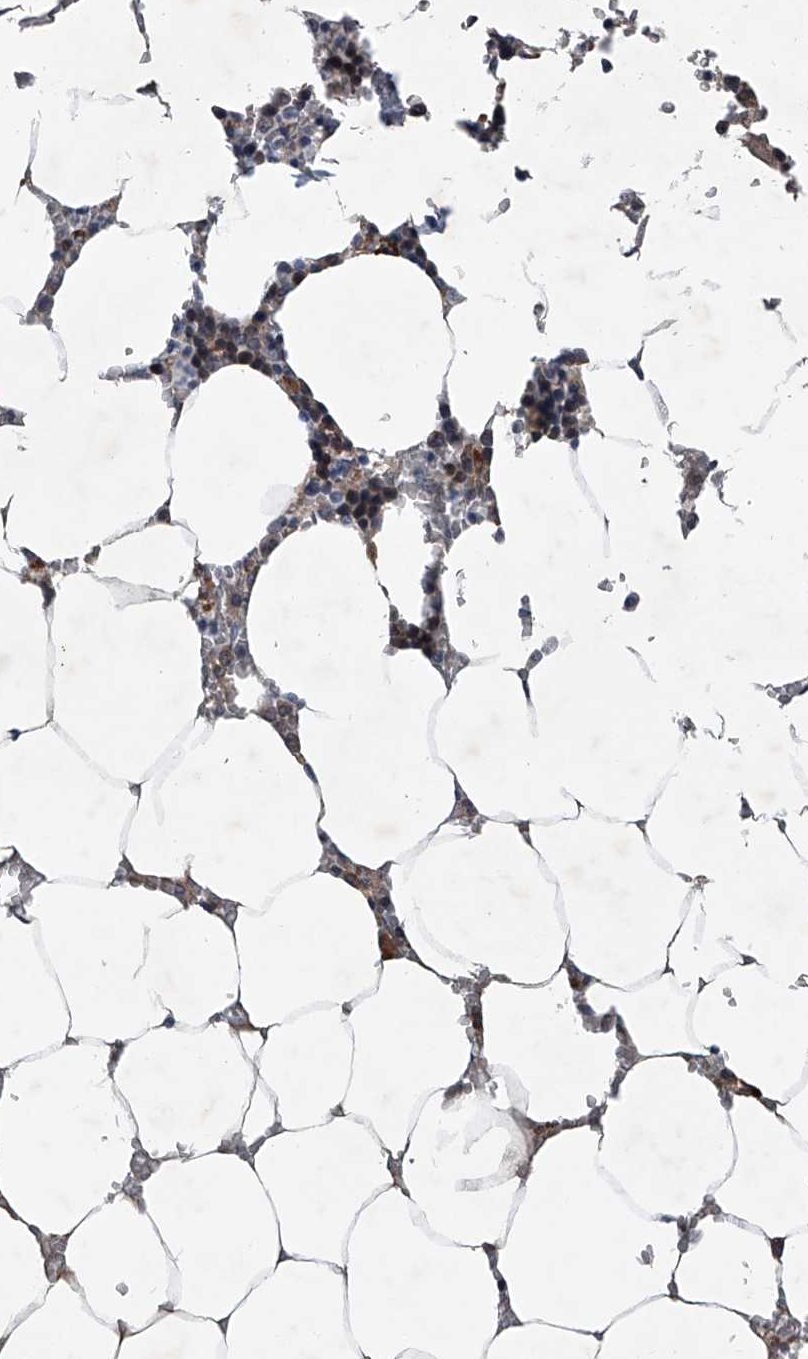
{"staining": {"intensity": "moderate", "quantity": "<25%", "location": "cytoplasmic/membranous"}, "tissue": "bone marrow", "cell_type": "Hematopoietic cells", "image_type": "normal", "snomed": [{"axis": "morphology", "description": "Normal tissue, NOS"}, {"axis": "topography", "description": "Bone marrow"}], "caption": "The micrograph displays staining of benign bone marrow, revealing moderate cytoplasmic/membranous protein positivity (brown color) within hematopoietic cells. (DAB (3,3'-diaminobenzidine) IHC, brown staining for protein, blue staining for nuclei).", "gene": "ABCG1", "patient": {"sex": "male", "age": 70}}